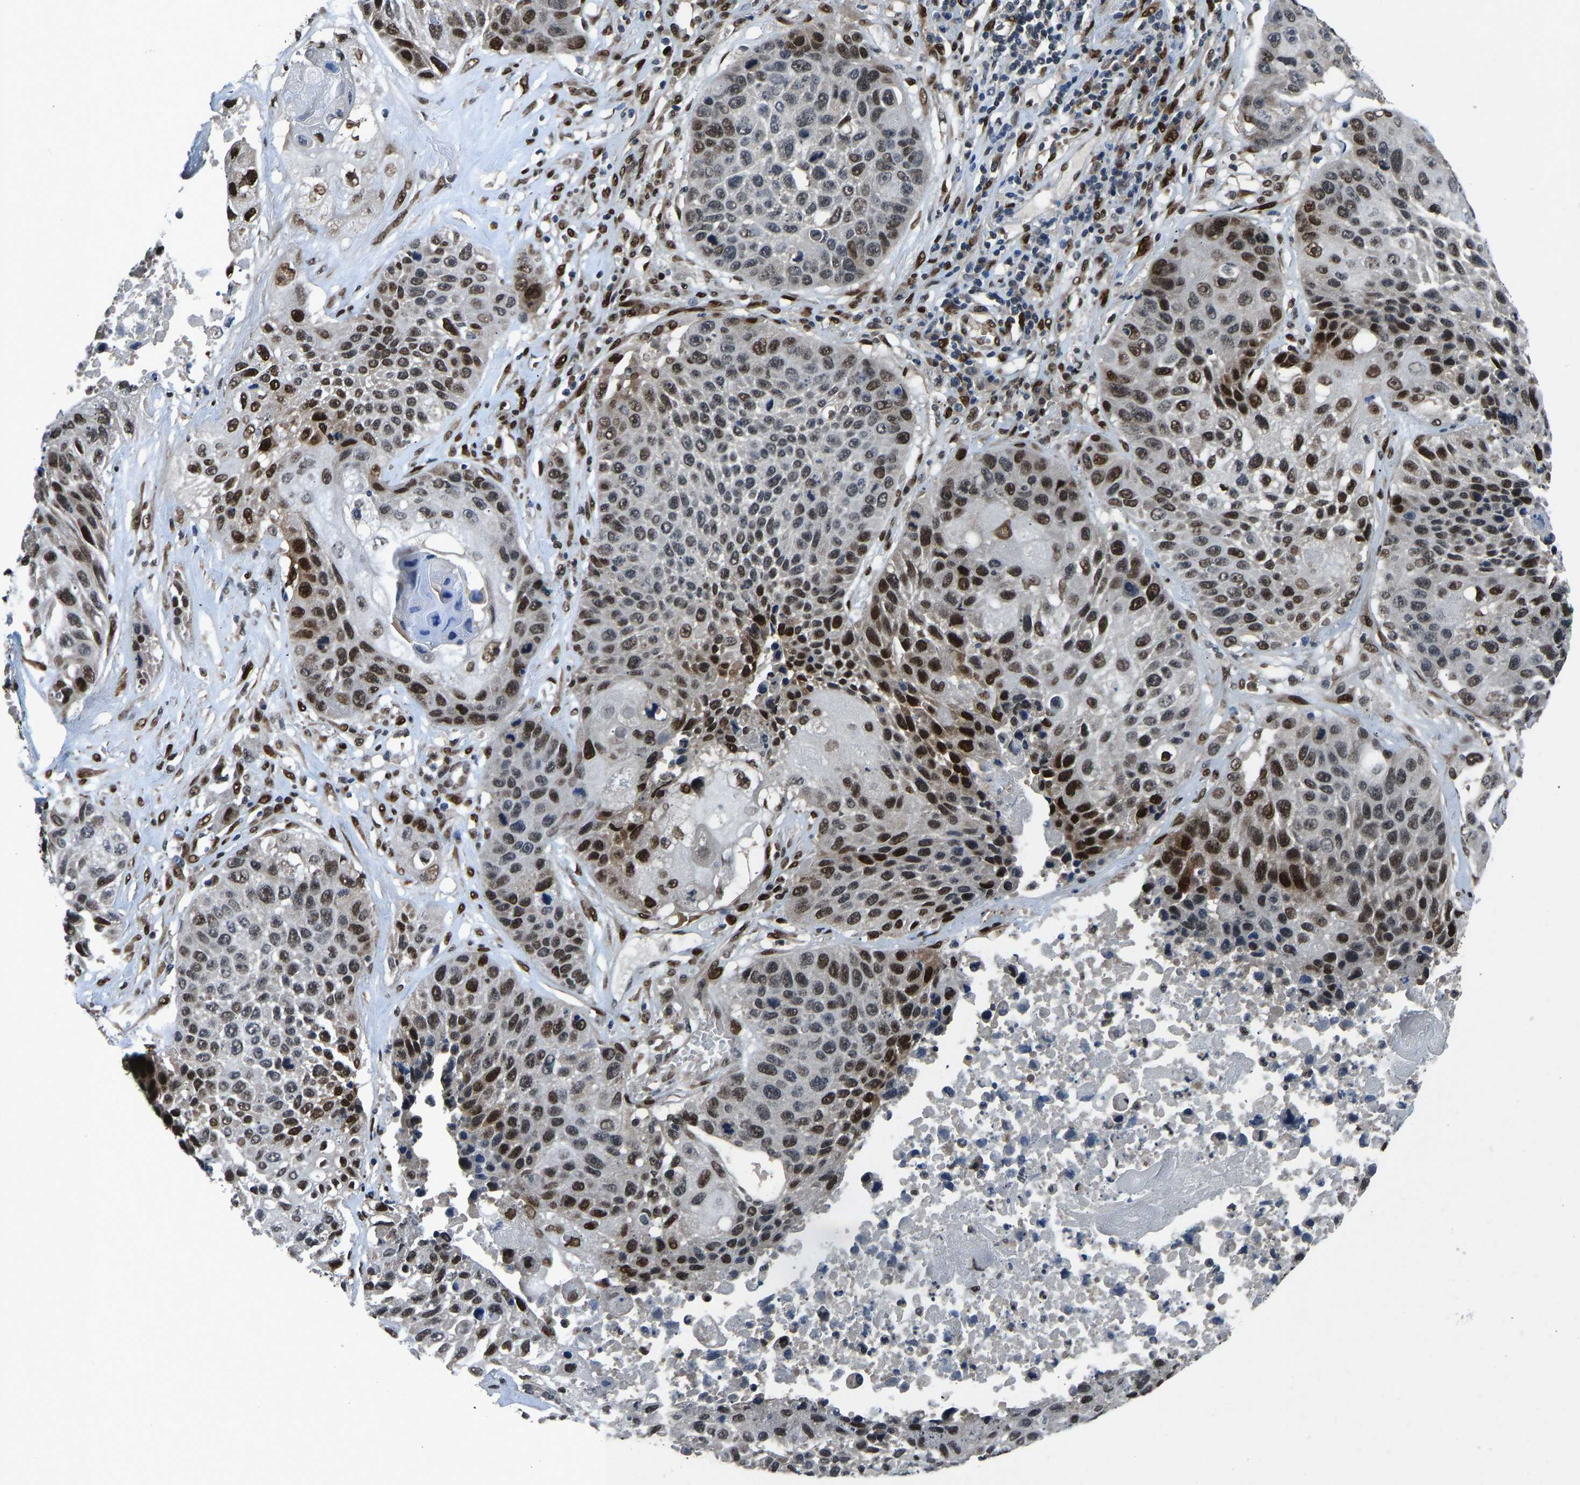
{"staining": {"intensity": "strong", "quantity": "25%-75%", "location": "nuclear"}, "tissue": "lung cancer", "cell_type": "Tumor cells", "image_type": "cancer", "snomed": [{"axis": "morphology", "description": "Squamous cell carcinoma, NOS"}, {"axis": "topography", "description": "Lung"}], "caption": "An image showing strong nuclear expression in about 25%-75% of tumor cells in squamous cell carcinoma (lung), as visualized by brown immunohistochemical staining.", "gene": "FOS", "patient": {"sex": "male", "age": 61}}